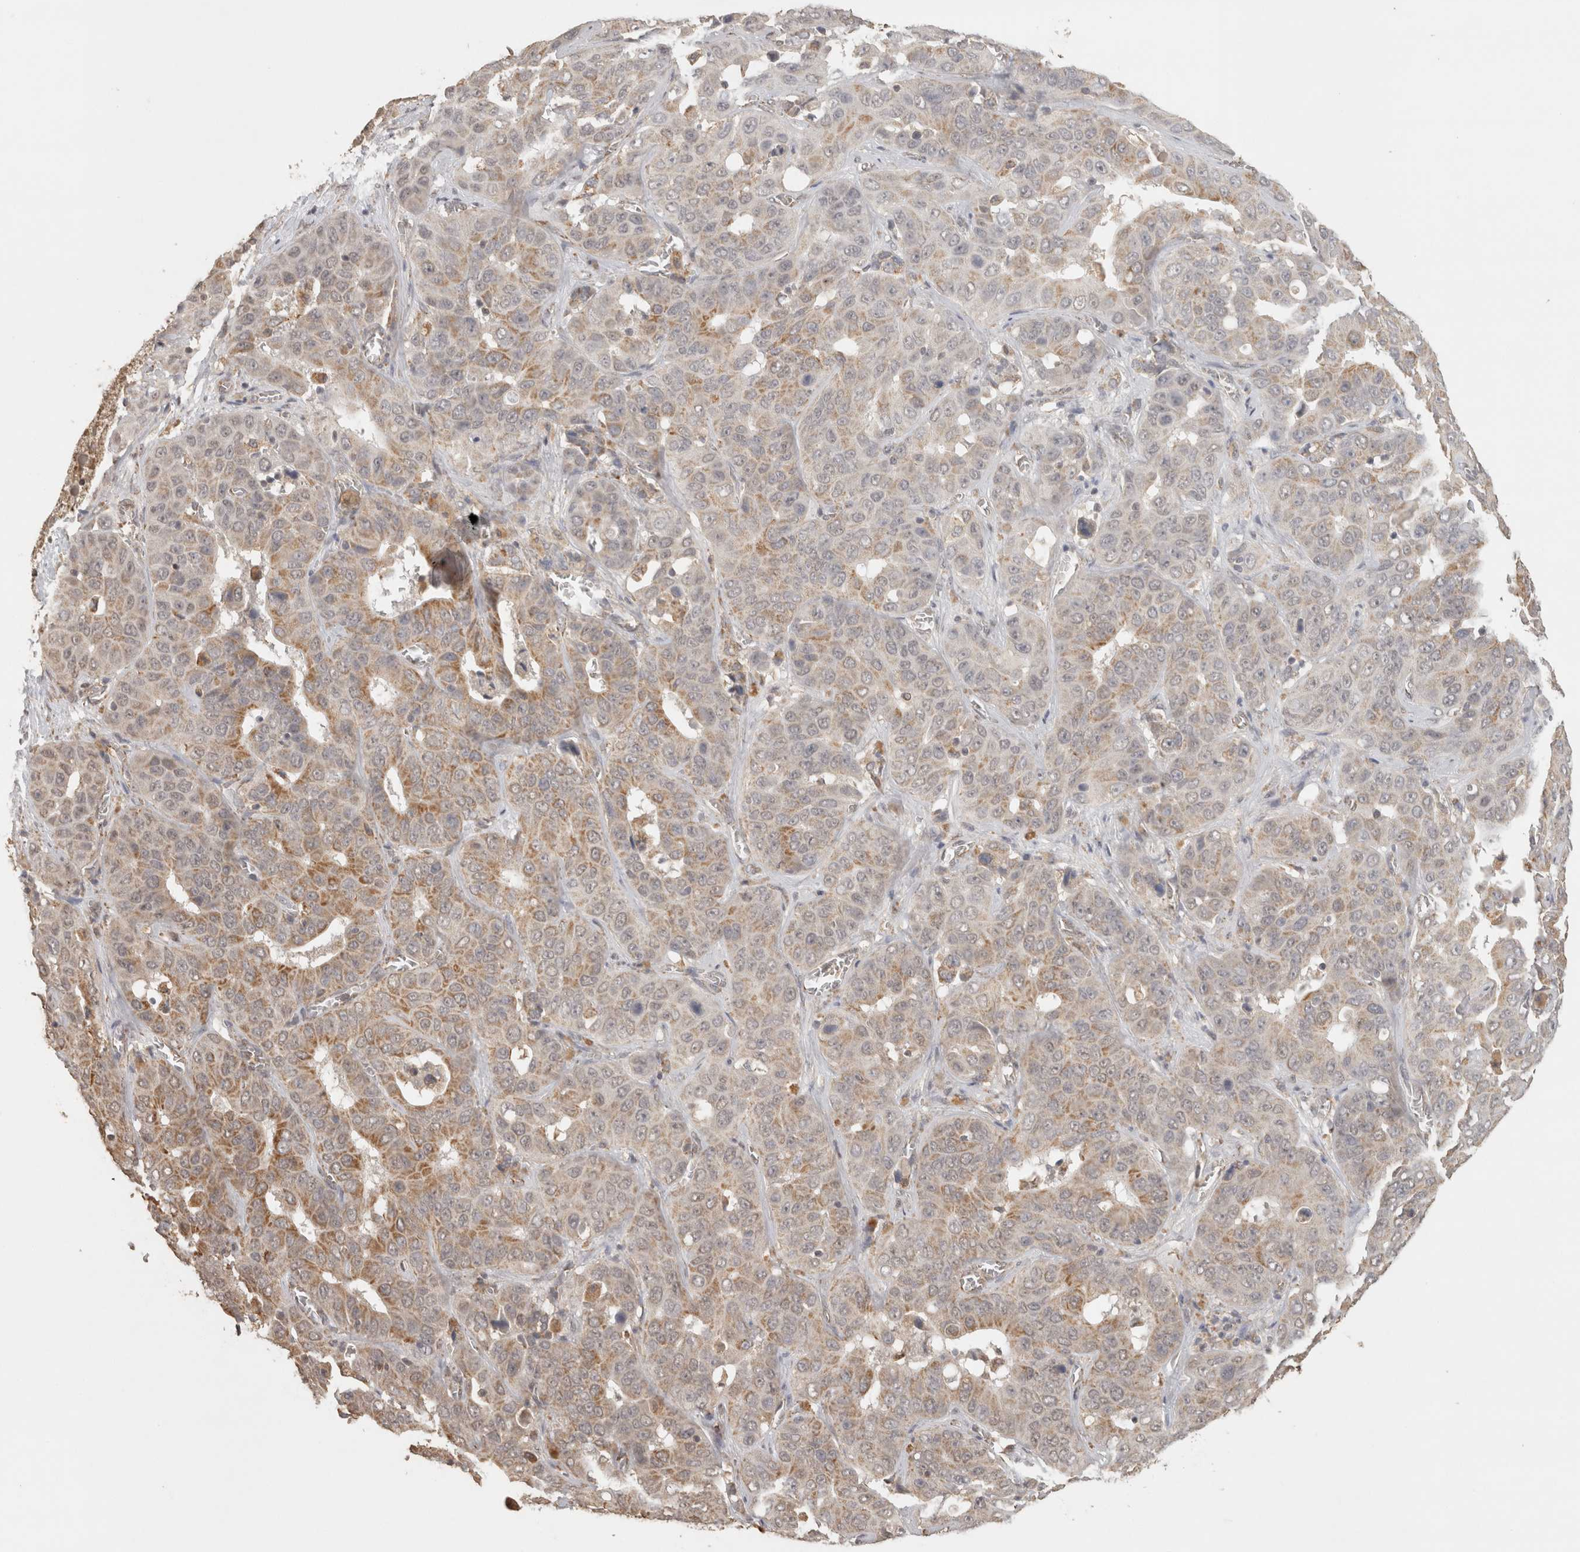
{"staining": {"intensity": "moderate", "quantity": "25%-75%", "location": "cytoplasmic/membranous"}, "tissue": "liver cancer", "cell_type": "Tumor cells", "image_type": "cancer", "snomed": [{"axis": "morphology", "description": "Cholangiocarcinoma"}, {"axis": "topography", "description": "Liver"}], "caption": "Immunohistochemical staining of liver cholangiocarcinoma shows medium levels of moderate cytoplasmic/membranous protein expression in about 25%-75% of tumor cells.", "gene": "BNIP3L", "patient": {"sex": "female", "age": 52}}